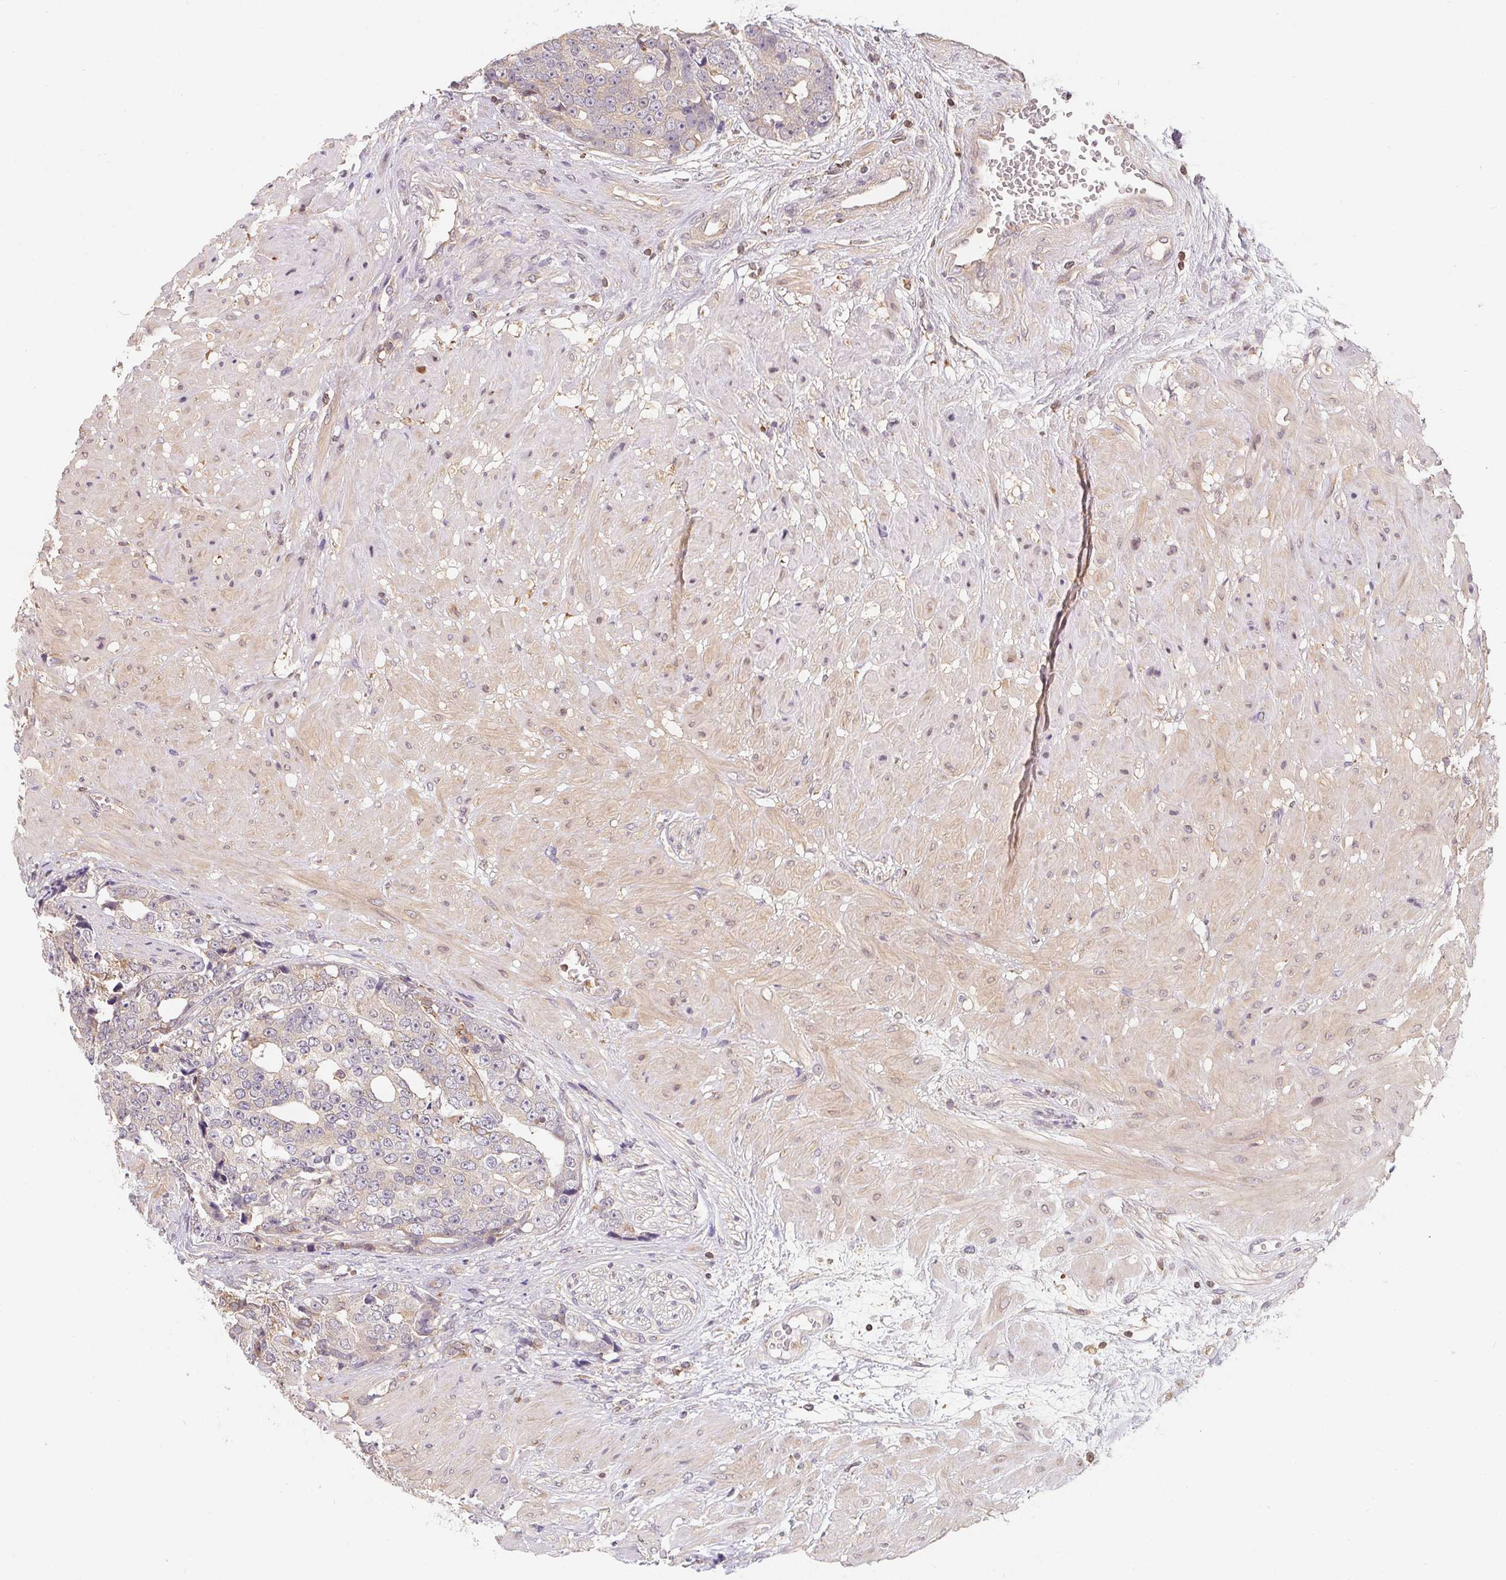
{"staining": {"intensity": "negative", "quantity": "none", "location": "none"}, "tissue": "prostate cancer", "cell_type": "Tumor cells", "image_type": "cancer", "snomed": [{"axis": "morphology", "description": "Adenocarcinoma, High grade"}, {"axis": "topography", "description": "Prostate"}], "caption": "Immunohistochemistry of human prostate cancer (adenocarcinoma (high-grade)) reveals no positivity in tumor cells. (Stains: DAB immunohistochemistry (IHC) with hematoxylin counter stain, Microscopy: brightfield microscopy at high magnification).", "gene": "ANKRD13A", "patient": {"sex": "male", "age": 71}}